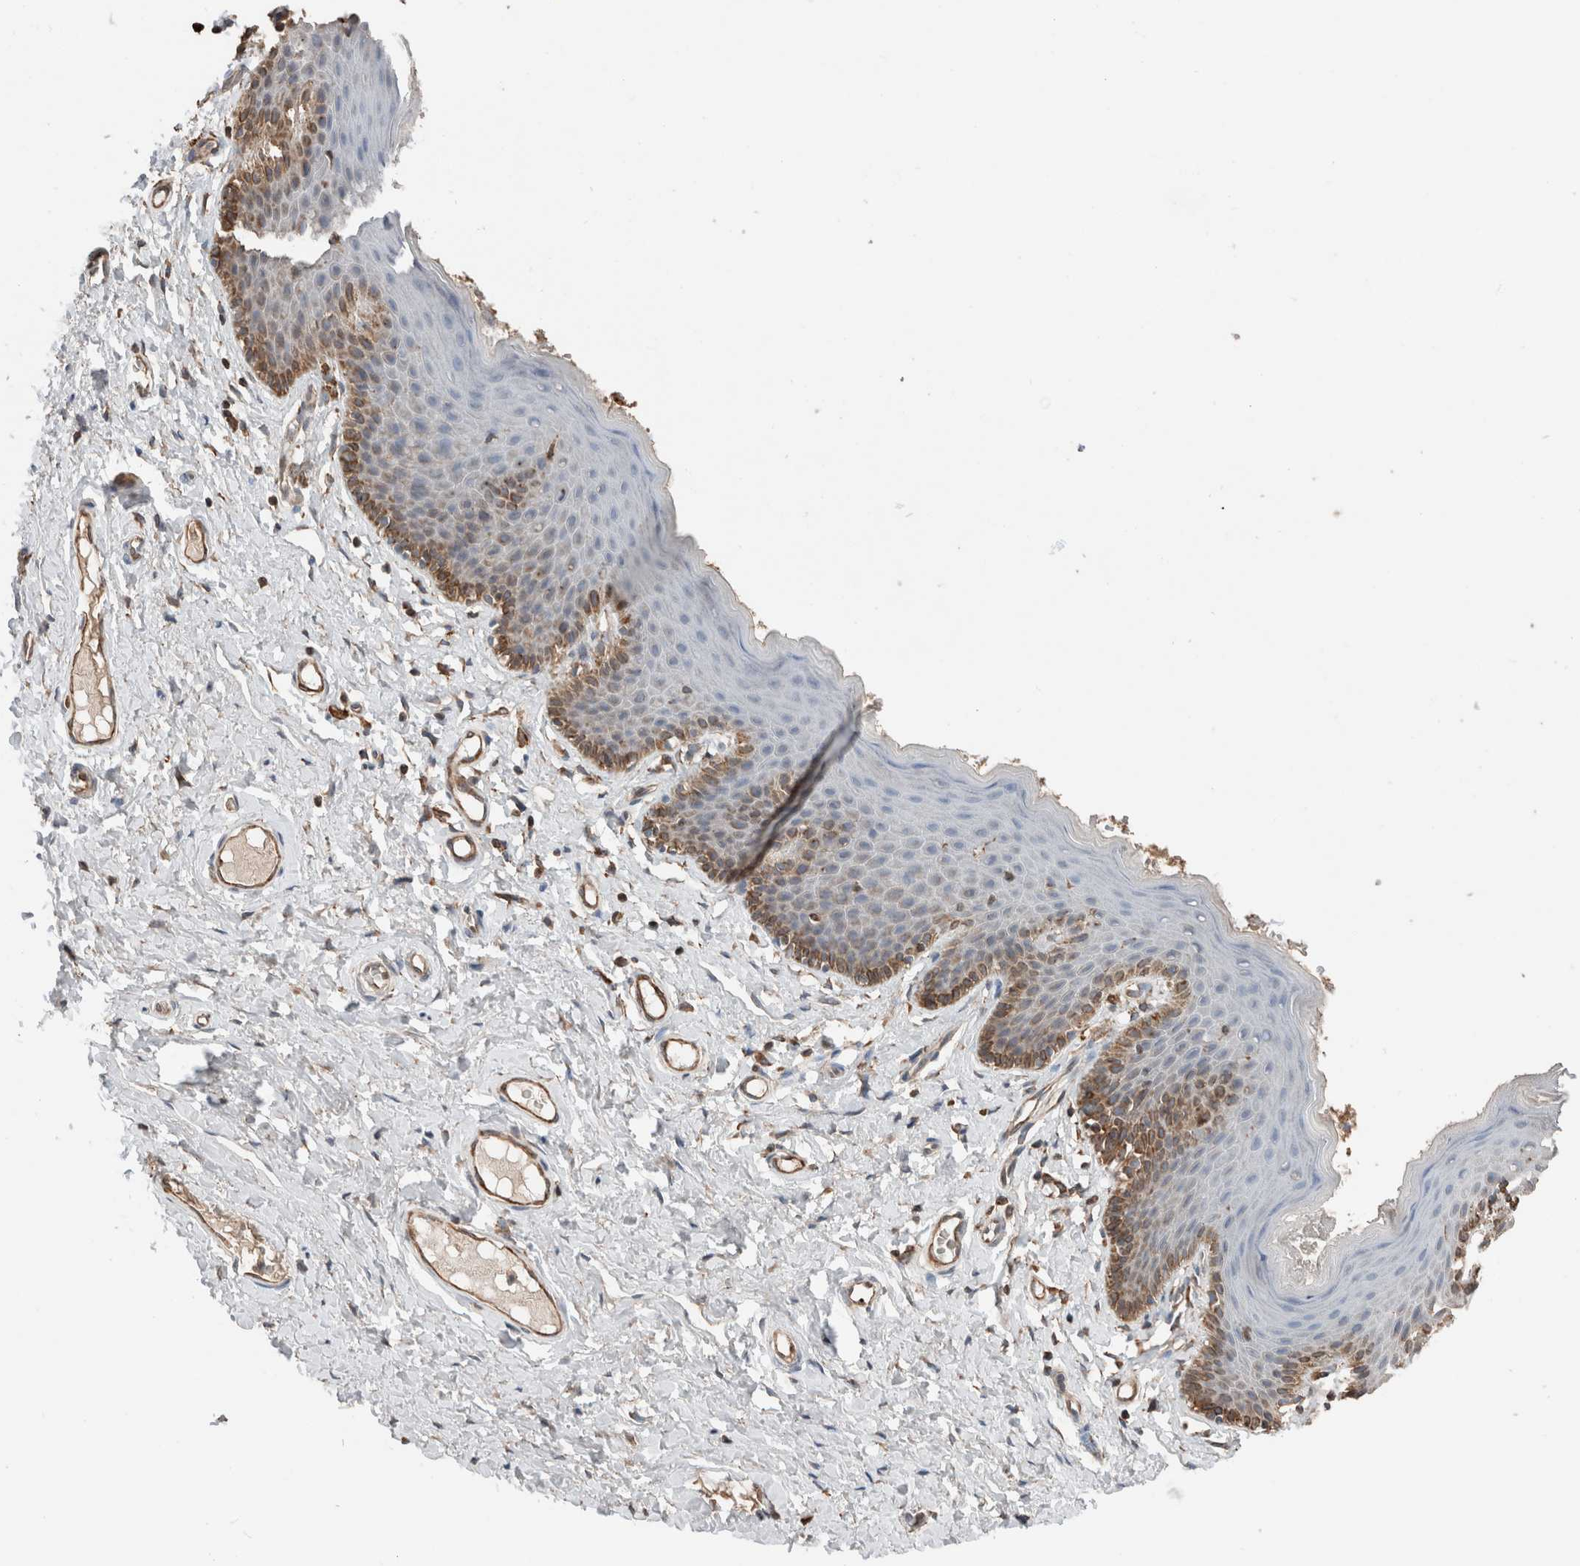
{"staining": {"intensity": "moderate", "quantity": "<25%", "location": "cytoplasmic/membranous"}, "tissue": "skin", "cell_type": "Epidermal cells", "image_type": "normal", "snomed": [{"axis": "morphology", "description": "Normal tissue, NOS"}, {"axis": "topography", "description": "Vulva"}], "caption": "Brown immunohistochemical staining in unremarkable skin reveals moderate cytoplasmic/membranous expression in about <25% of epidermal cells.", "gene": "ERAP2", "patient": {"sex": "female", "age": 66}}